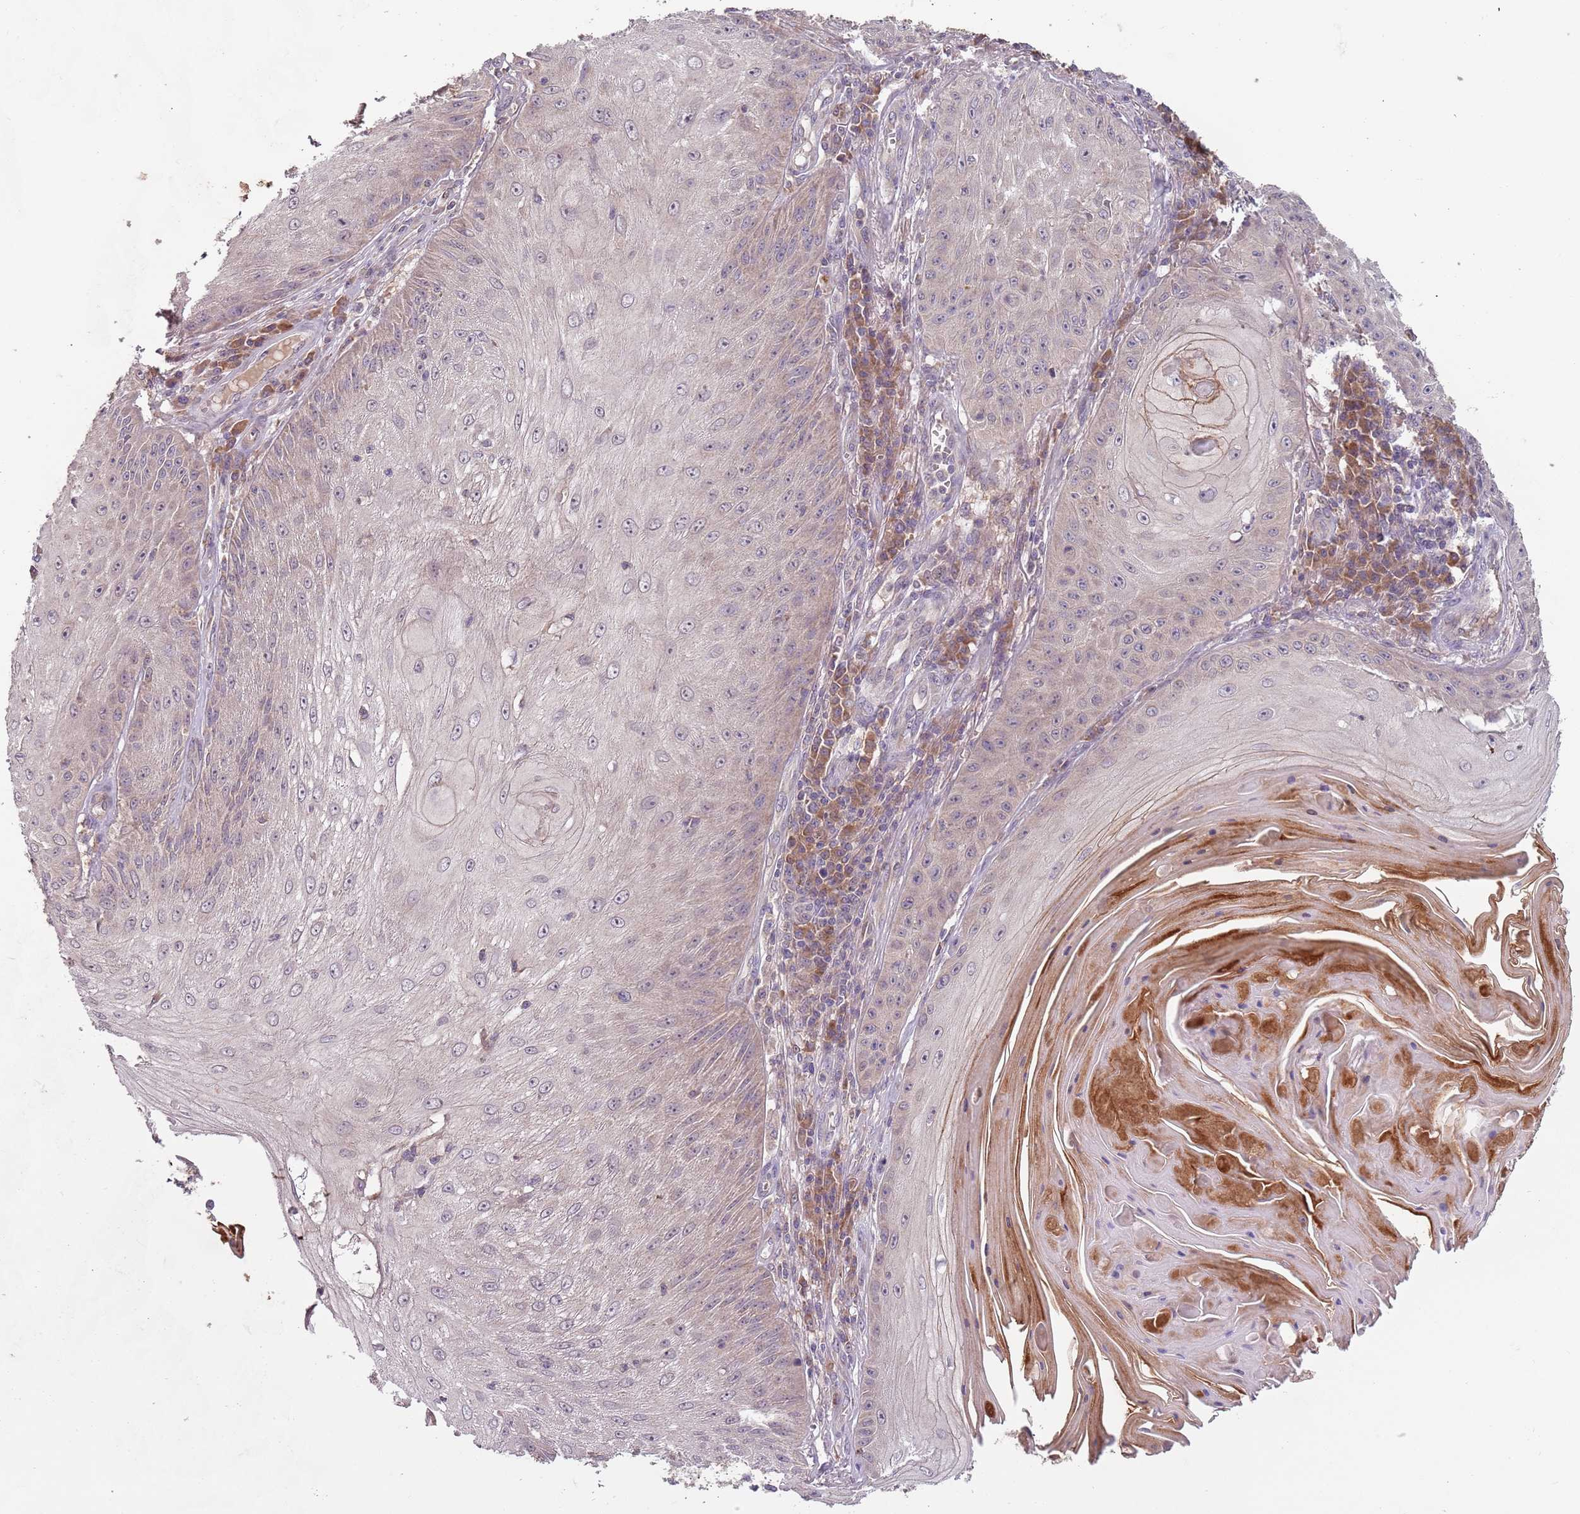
{"staining": {"intensity": "weak", "quantity": "<25%", "location": "cytoplasmic/membranous"}, "tissue": "skin cancer", "cell_type": "Tumor cells", "image_type": "cancer", "snomed": [{"axis": "morphology", "description": "Squamous cell carcinoma, NOS"}, {"axis": "topography", "description": "Skin"}], "caption": "A high-resolution image shows immunohistochemistry staining of squamous cell carcinoma (skin), which reveals no significant expression in tumor cells.", "gene": "FECH", "patient": {"sex": "male", "age": 70}}